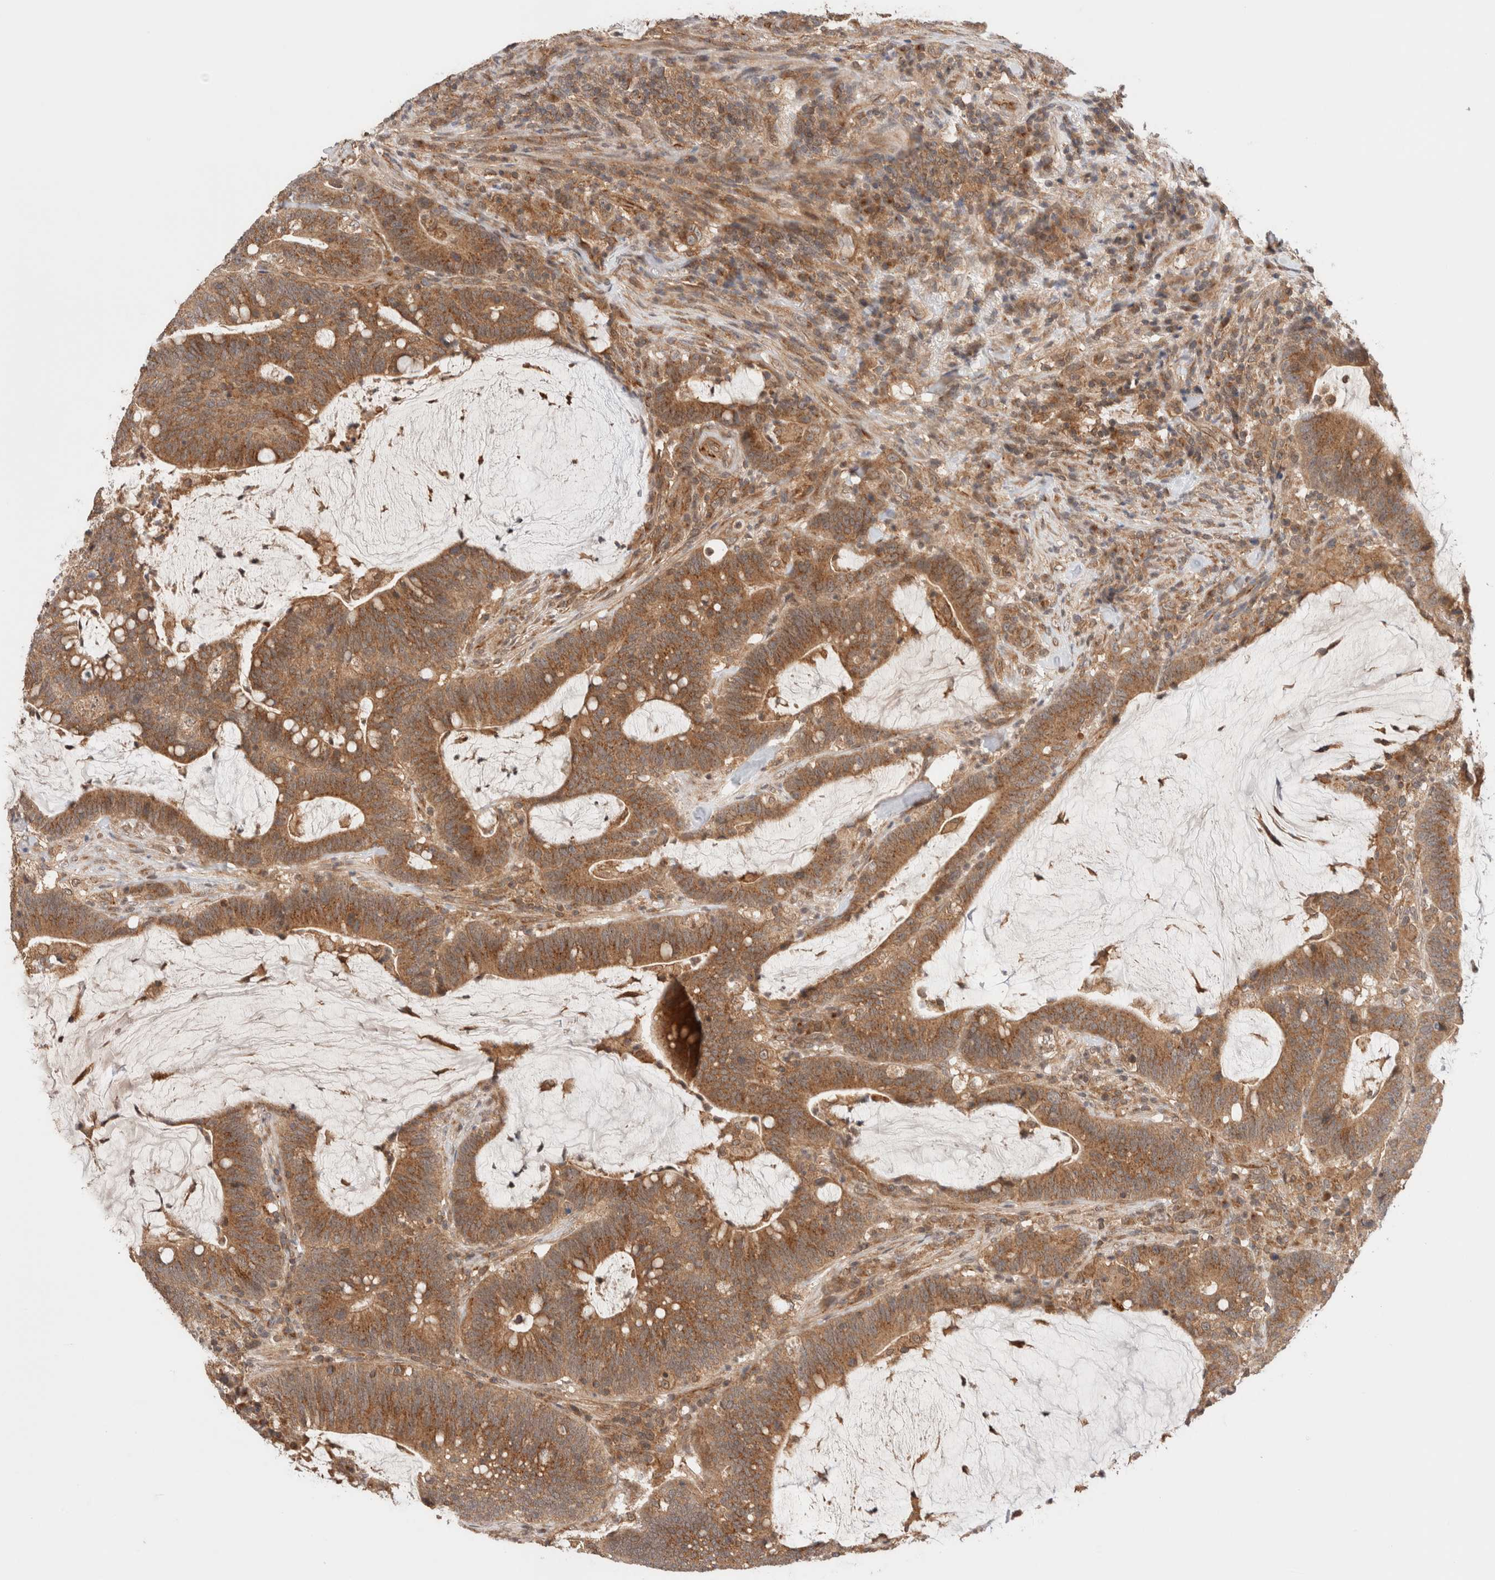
{"staining": {"intensity": "strong", "quantity": ">75%", "location": "cytoplasmic/membranous"}, "tissue": "colorectal cancer", "cell_type": "Tumor cells", "image_type": "cancer", "snomed": [{"axis": "morphology", "description": "Adenocarcinoma, NOS"}, {"axis": "topography", "description": "Colon"}], "caption": "Immunohistochemistry of human colorectal adenocarcinoma shows high levels of strong cytoplasmic/membranous expression in about >75% of tumor cells. The protein of interest is shown in brown color, while the nuclei are stained blue.", "gene": "SIKE1", "patient": {"sex": "female", "age": 66}}